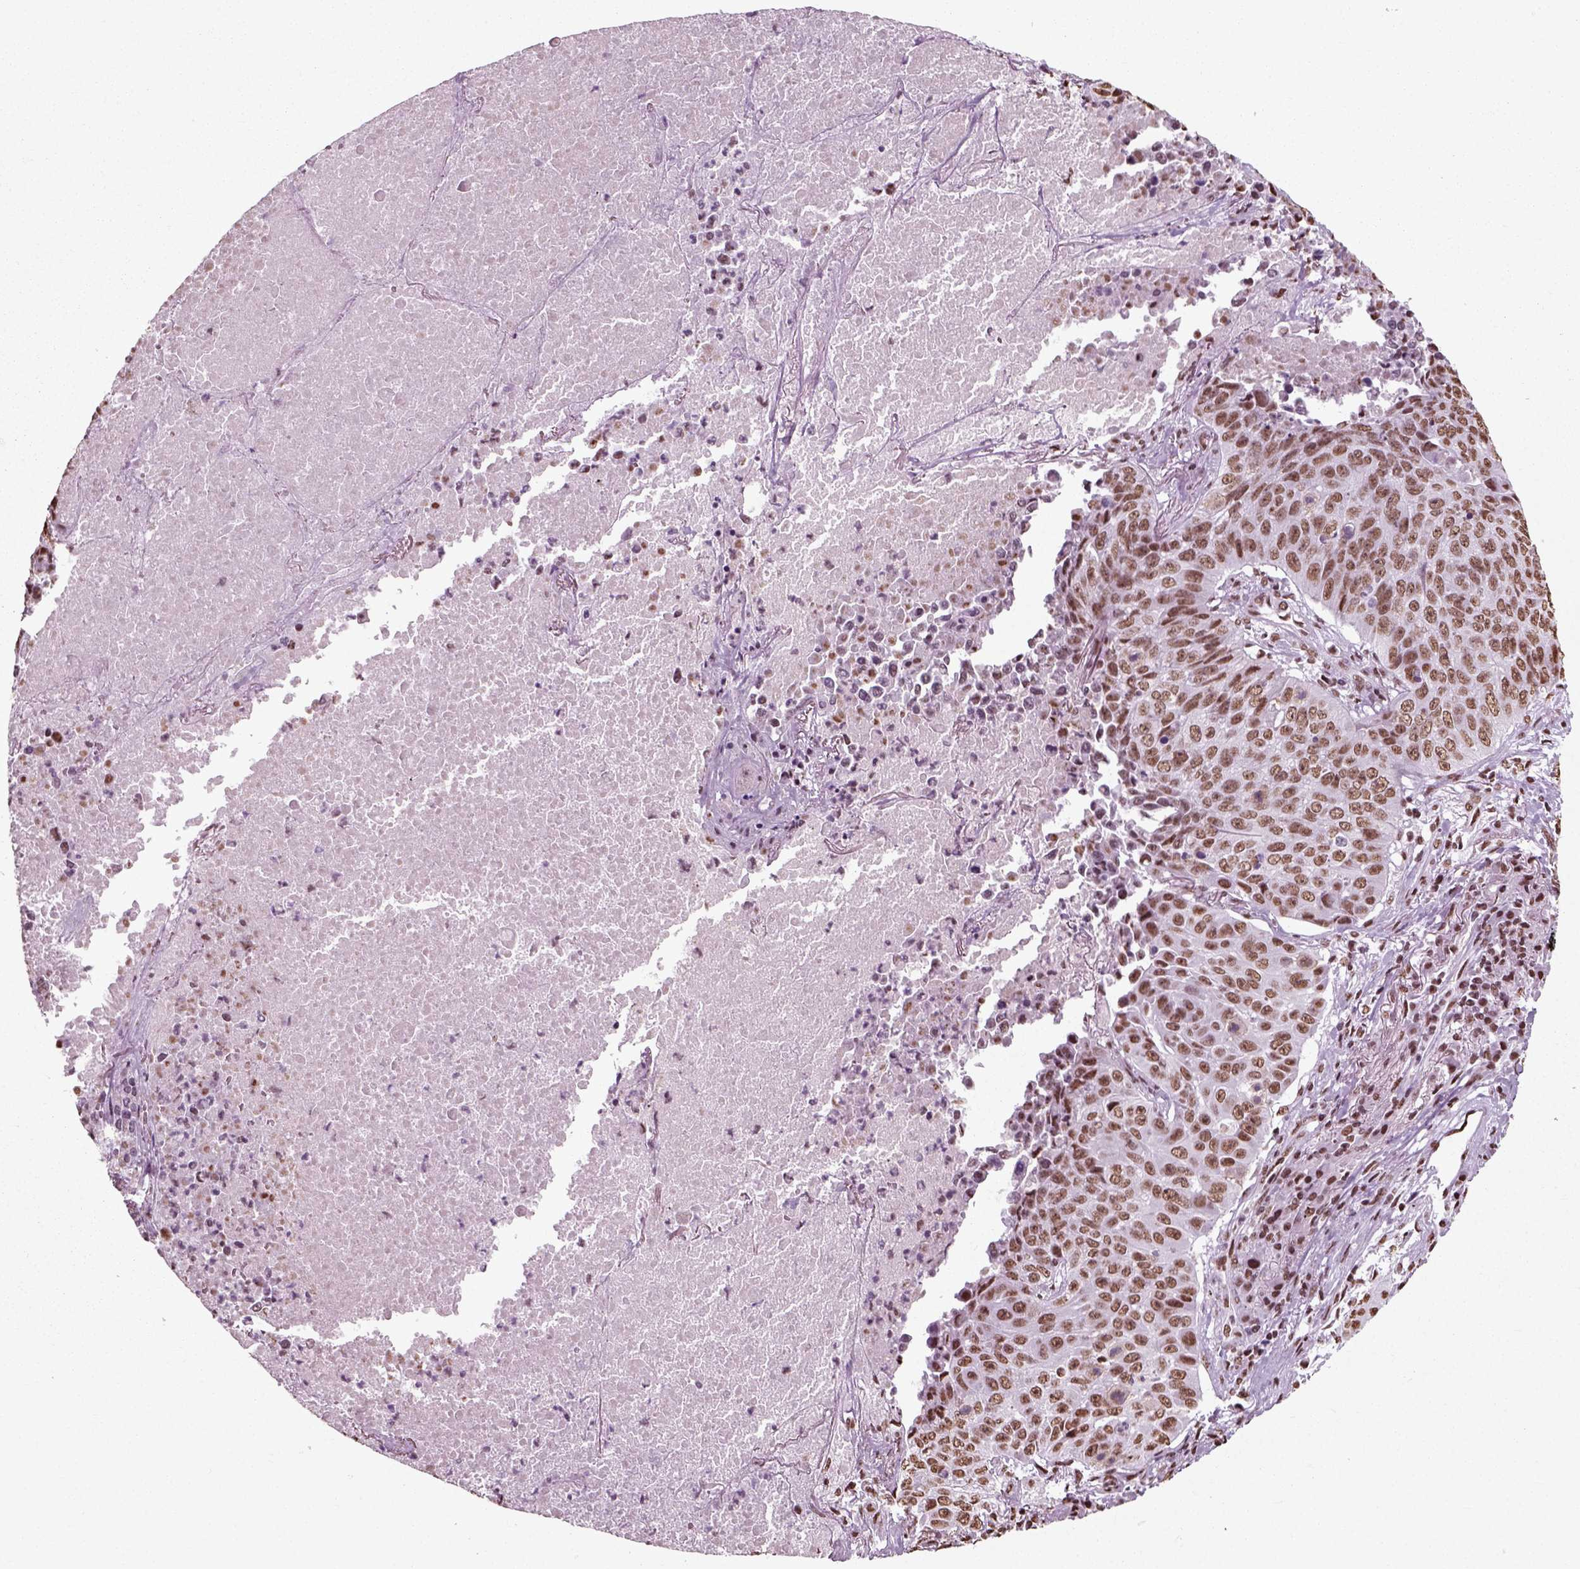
{"staining": {"intensity": "moderate", "quantity": ">75%", "location": "nuclear"}, "tissue": "lung cancer", "cell_type": "Tumor cells", "image_type": "cancer", "snomed": [{"axis": "morphology", "description": "Normal tissue, NOS"}, {"axis": "morphology", "description": "Squamous cell carcinoma, NOS"}, {"axis": "topography", "description": "Bronchus"}, {"axis": "topography", "description": "Lung"}], "caption": "Protein expression analysis of human squamous cell carcinoma (lung) reveals moderate nuclear staining in approximately >75% of tumor cells. The staining is performed using DAB (3,3'-diaminobenzidine) brown chromogen to label protein expression. The nuclei are counter-stained blue using hematoxylin.", "gene": "POLR1H", "patient": {"sex": "male", "age": 64}}